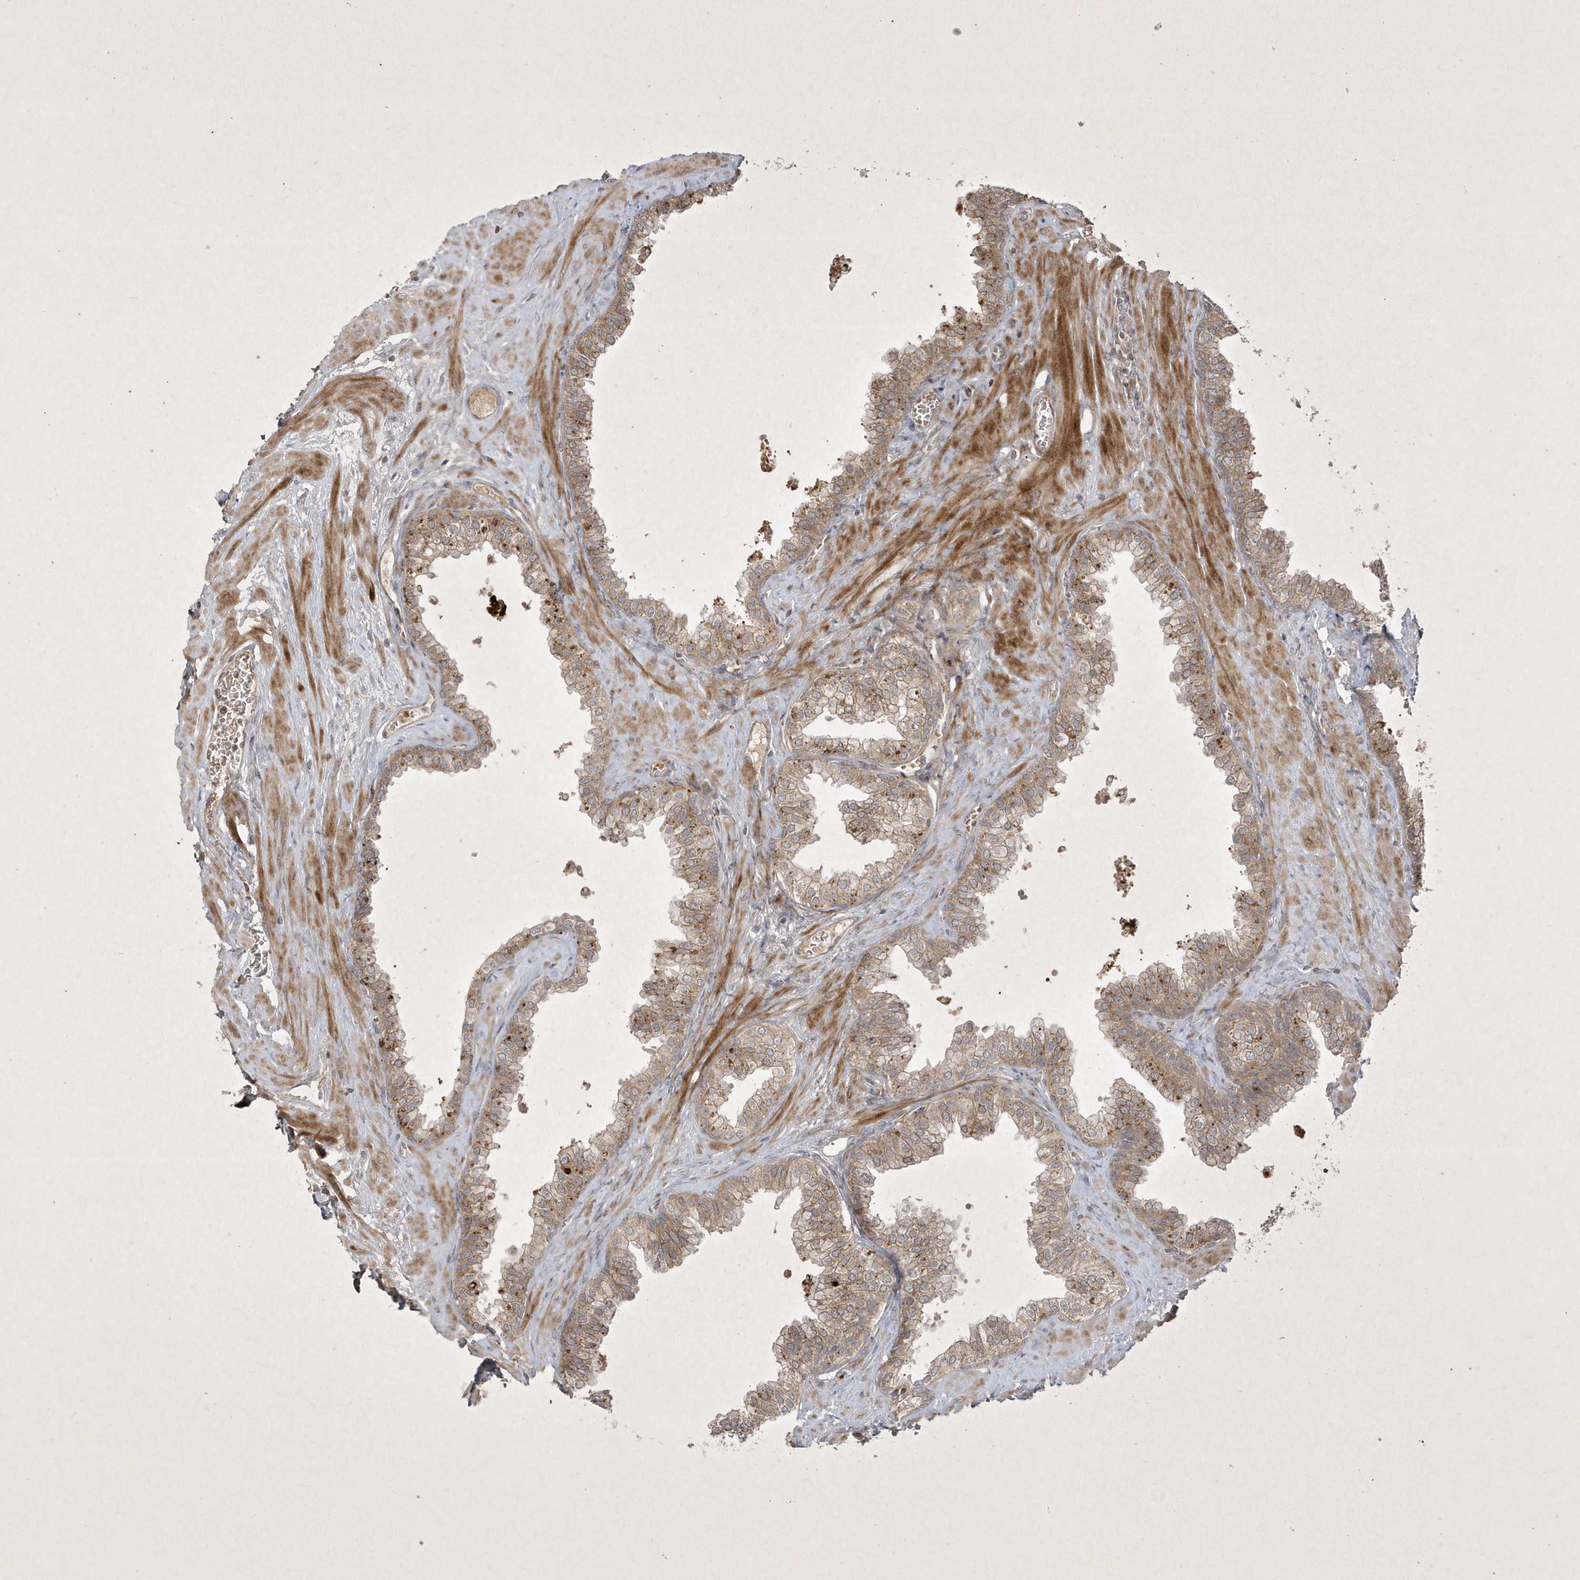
{"staining": {"intensity": "weak", "quantity": "25%-75%", "location": "cytoplasmic/membranous"}, "tissue": "prostate", "cell_type": "Glandular cells", "image_type": "normal", "snomed": [{"axis": "morphology", "description": "Normal tissue, NOS"}, {"axis": "morphology", "description": "Urothelial carcinoma, Low grade"}, {"axis": "topography", "description": "Urinary bladder"}, {"axis": "topography", "description": "Prostate"}], "caption": "An image of human prostate stained for a protein shows weak cytoplasmic/membranous brown staining in glandular cells. (DAB (3,3'-diaminobenzidine) IHC, brown staining for protein, blue staining for nuclei).", "gene": "FAM83C", "patient": {"sex": "male", "age": 60}}